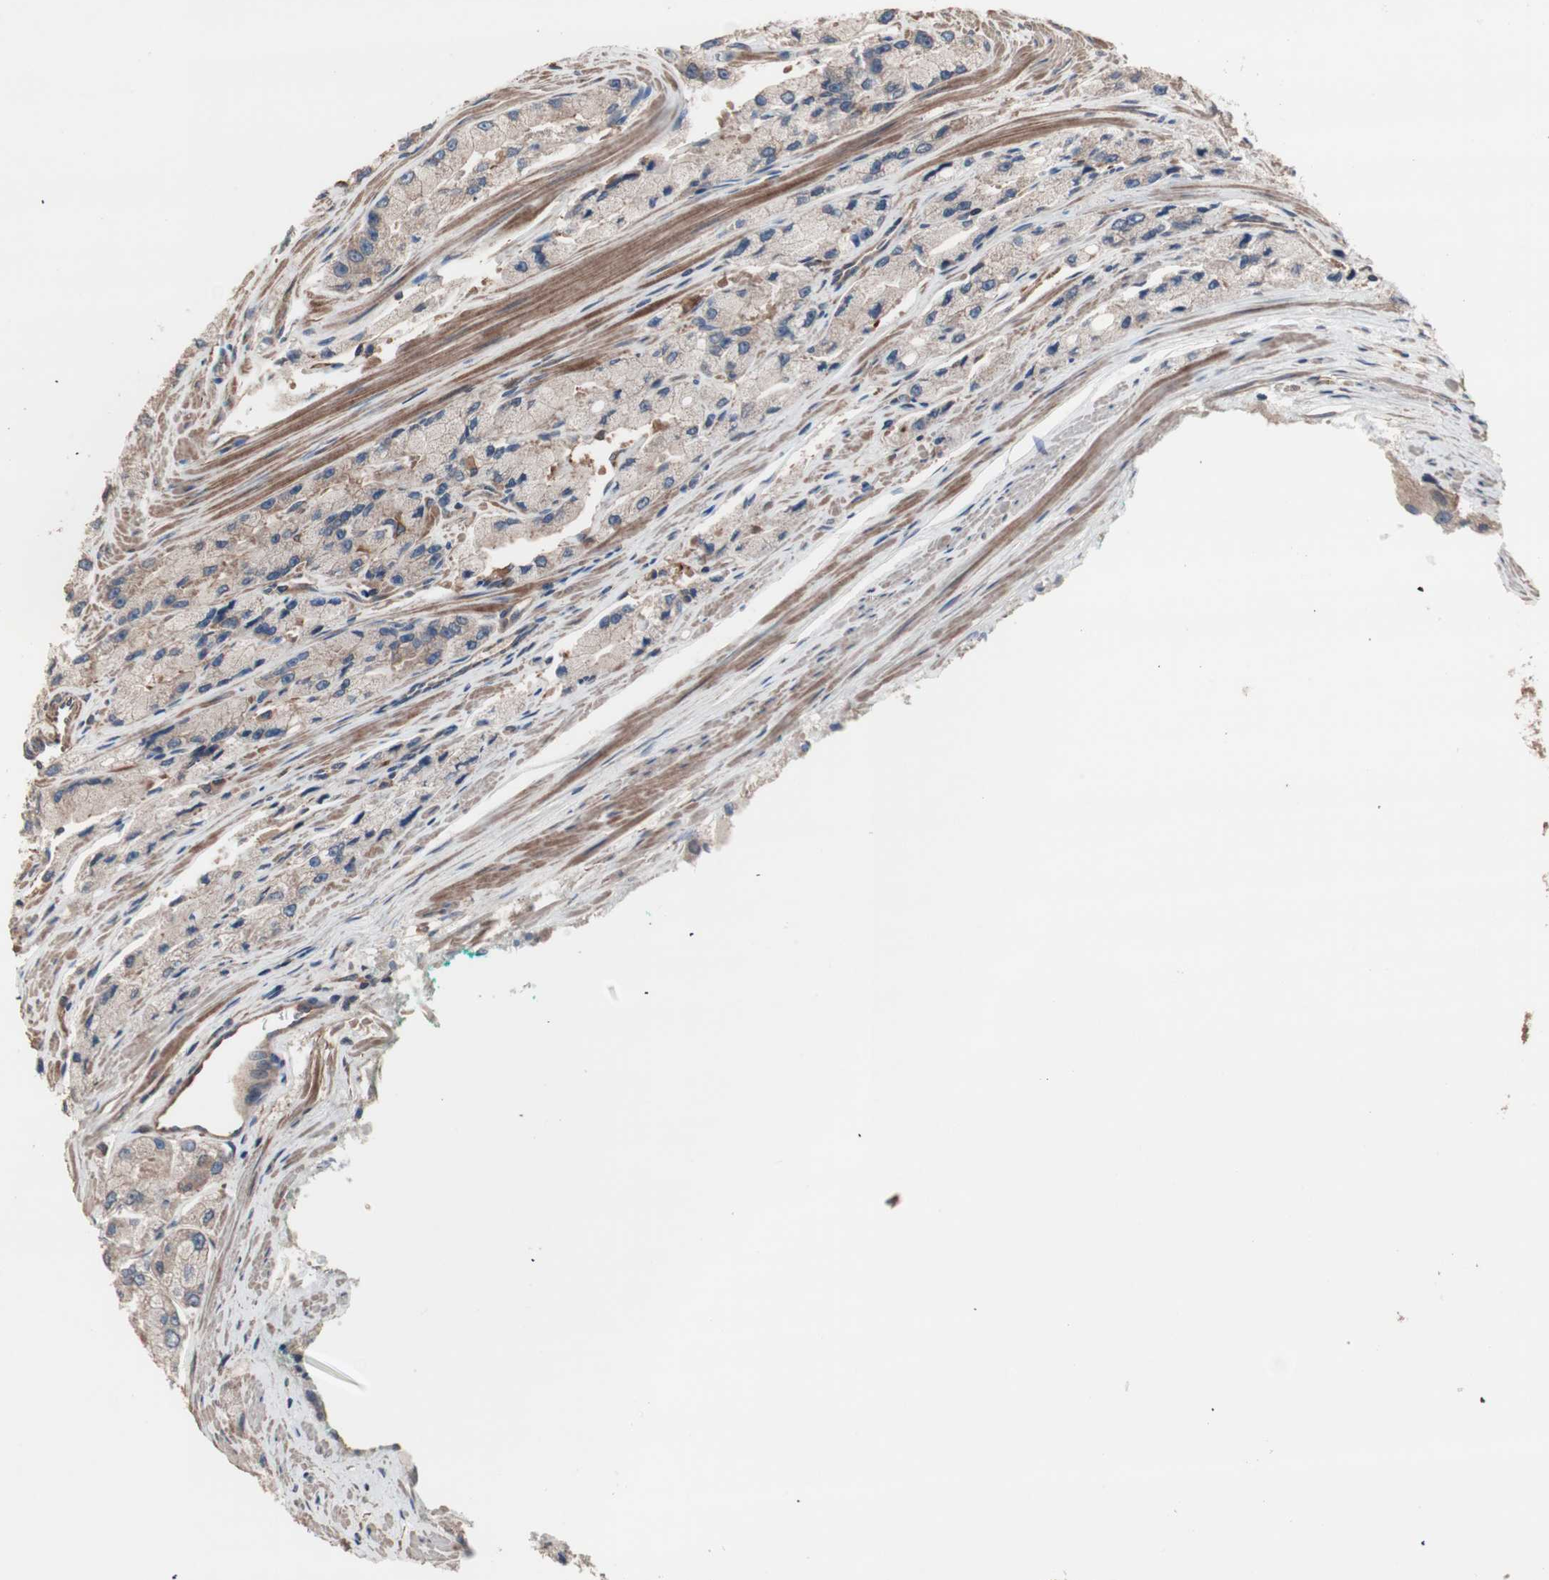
{"staining": {"intensity": "weak", "quantity": "<25%", "location": "cytoplasmic/membranous"}, "tissue": "prostate cancer", "cell_type": "Tumor cells", "image_type": "cancer", "snomed": [{"axis": "morphology", "description": "Adenocarcinoma, High grade"}, {"axis": "topography", "description": "Prostate"}], "caption": "There is no significant expression in tumor cells of prostate adenocarcinoma (high-grade).", "gene": "ATG7", "patient": {"sex": "male", "age": 58}}